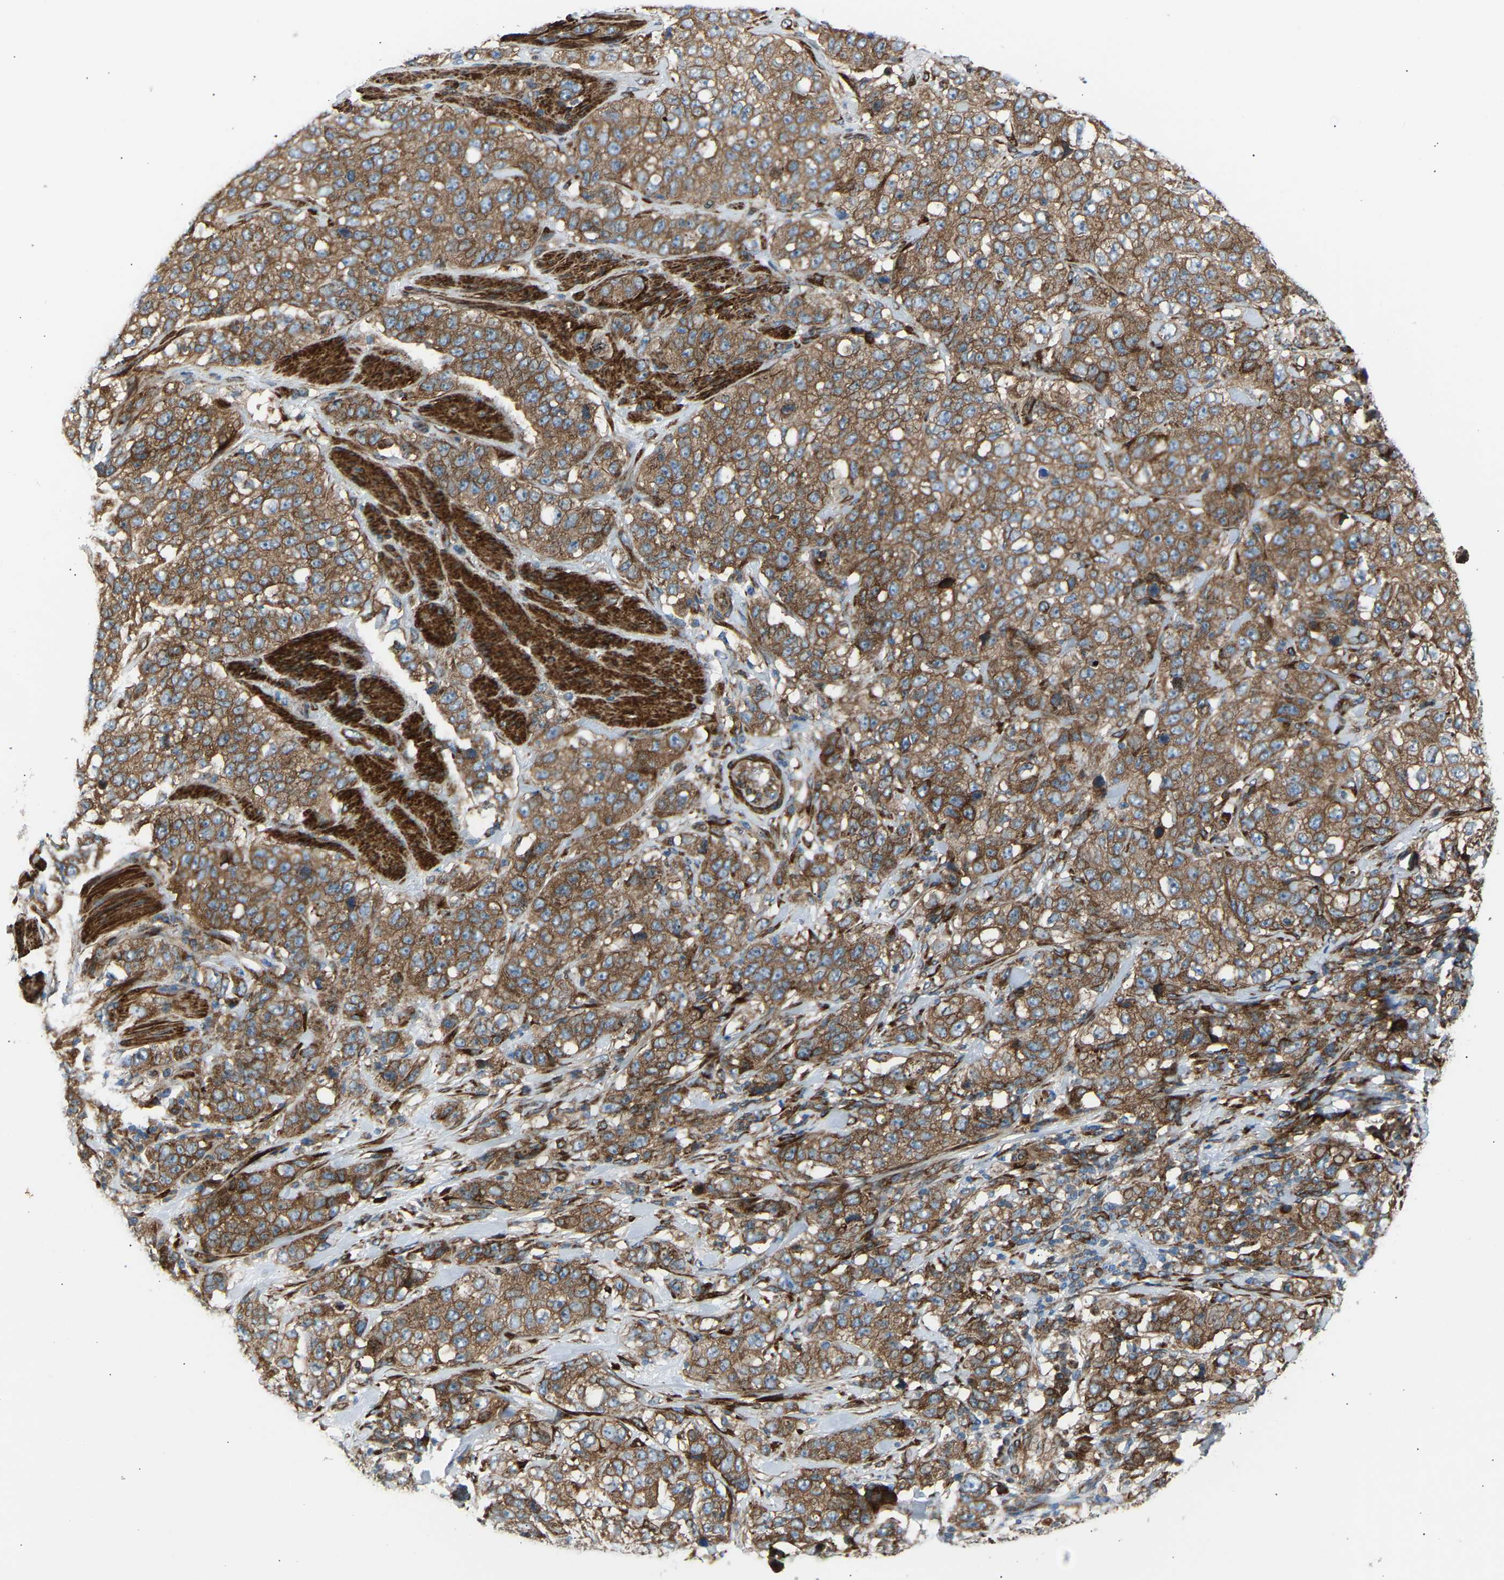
{"staining": {"intensity": "moderate", "quantity": ">75%", "location": "cytoplasmic/membranous"}, "tissue": "stomach cancer", "cell_type": "Tumor cells", "image_type": "cancer", "snomed": [{"axis": "morphology", "description": "Adenocarcinoma, NOS"}, {"axis": "topography", "description": "Stomach"}], "caption": "Immunohistochemistry (IHC) of adenocarcinoma (stomach) demonstrates medium levels of moderate cytoplasmic/membranous staining in approximately >75% of tumor cells.", "gene": "VPS41", "patient": {"sex": "male", "age": 48}}